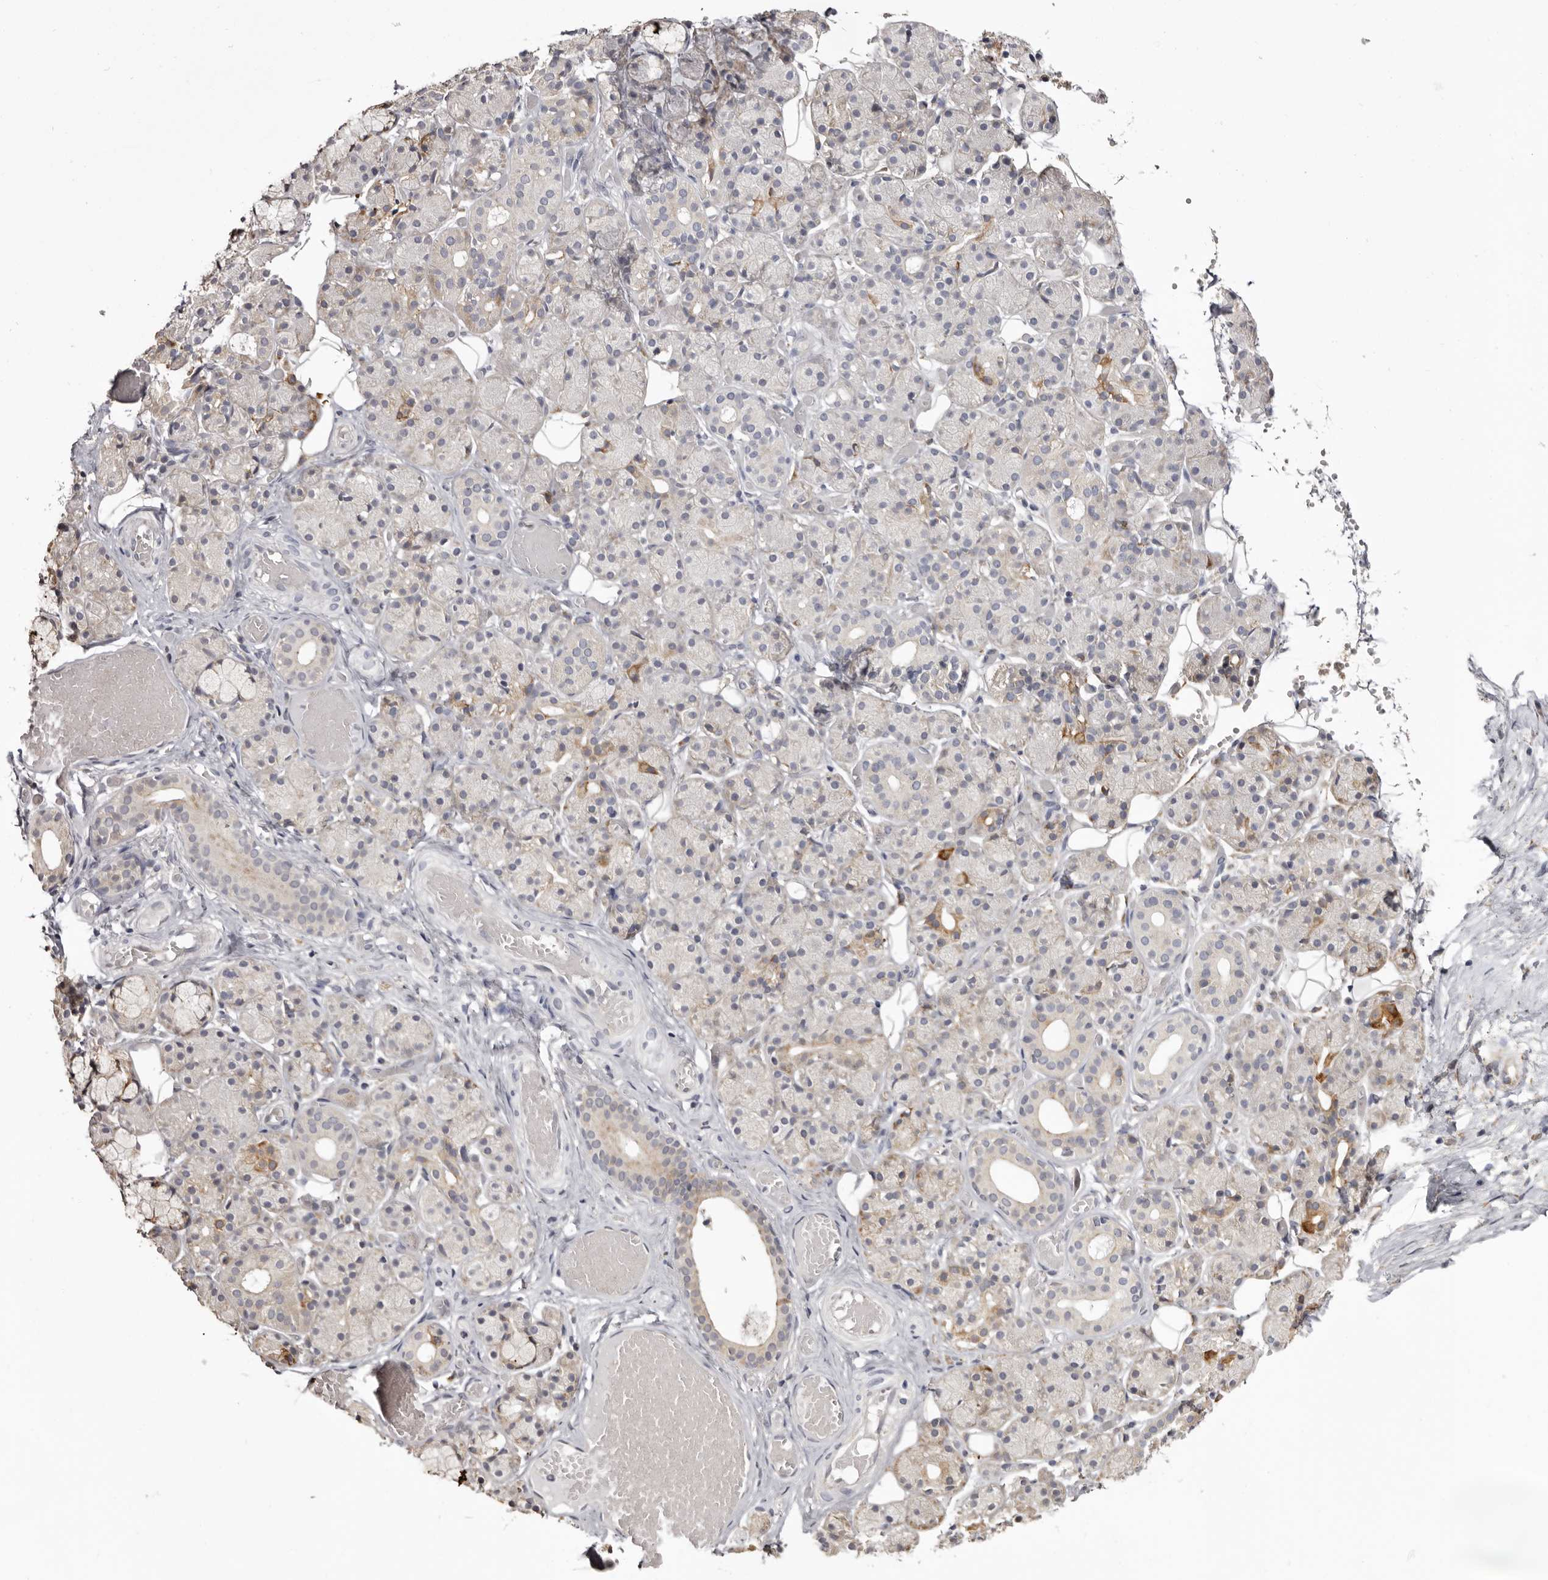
{"staining": {"intensity": "moderate", "quantity": "<25%", "location": "cytoplasmic/membranous"}, "tissue": "salivary gland", "cell_type": "Glandular cells", "image_type": "normal", "snomed": [{"axis": "morphology", "description": "Normal tissue, NOS"}, {"axis": "topography", "description": "Salivary gland"}], "caption": "IHC histopathology image of benign salivary gland: salivary gland stained using immunohistochemistry displays low levels of moderate protein expression localized specifically in the cytoplasmic/membranous of glandular cells, appearing as a cytoplasmic/membranous brown color.", "gene": "PIGX", "patient": {"sex": "male", "age": 63}}